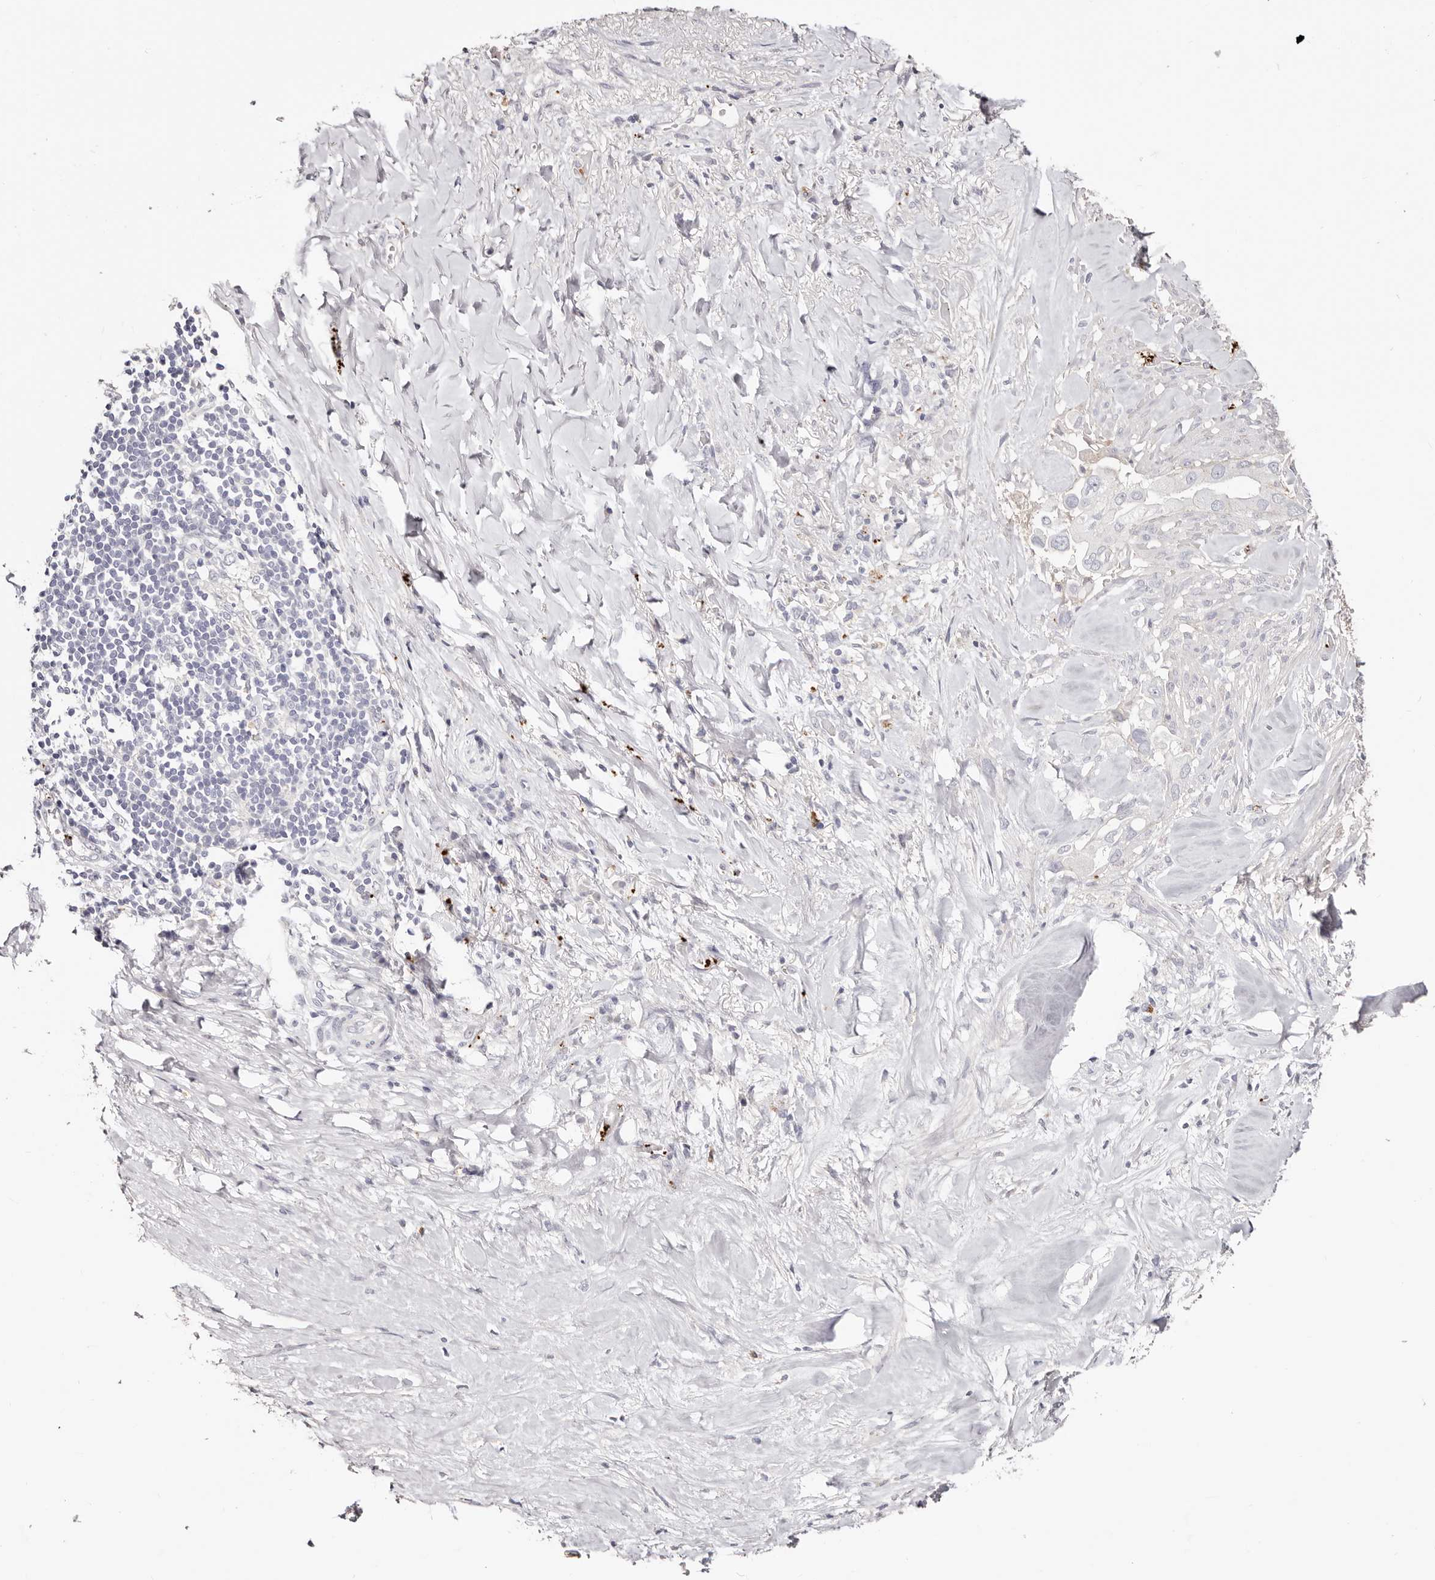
{"staining": {"intensity": "negative", "quantity": "none", "location": "none"}, "tissue": "pancreatic cancer", "cell_type": "Tumor cells", "image_type": "cancer", "snomed": [{"axis": "morphology", "description": "Inflammation, NOS"}, {"axis": "morphology", "description": "Adenocarcinoma, NOS"}, {"axis": "topography", "description": "Pancreas"}], "caption": "DAB immunohistochemical staining of human pancreatic cancer (adenocarcinoma) demonstrates no significant positivity in tumor cells.", "gene": "PF4", "patient": {"sex": "female", "age": 56}}